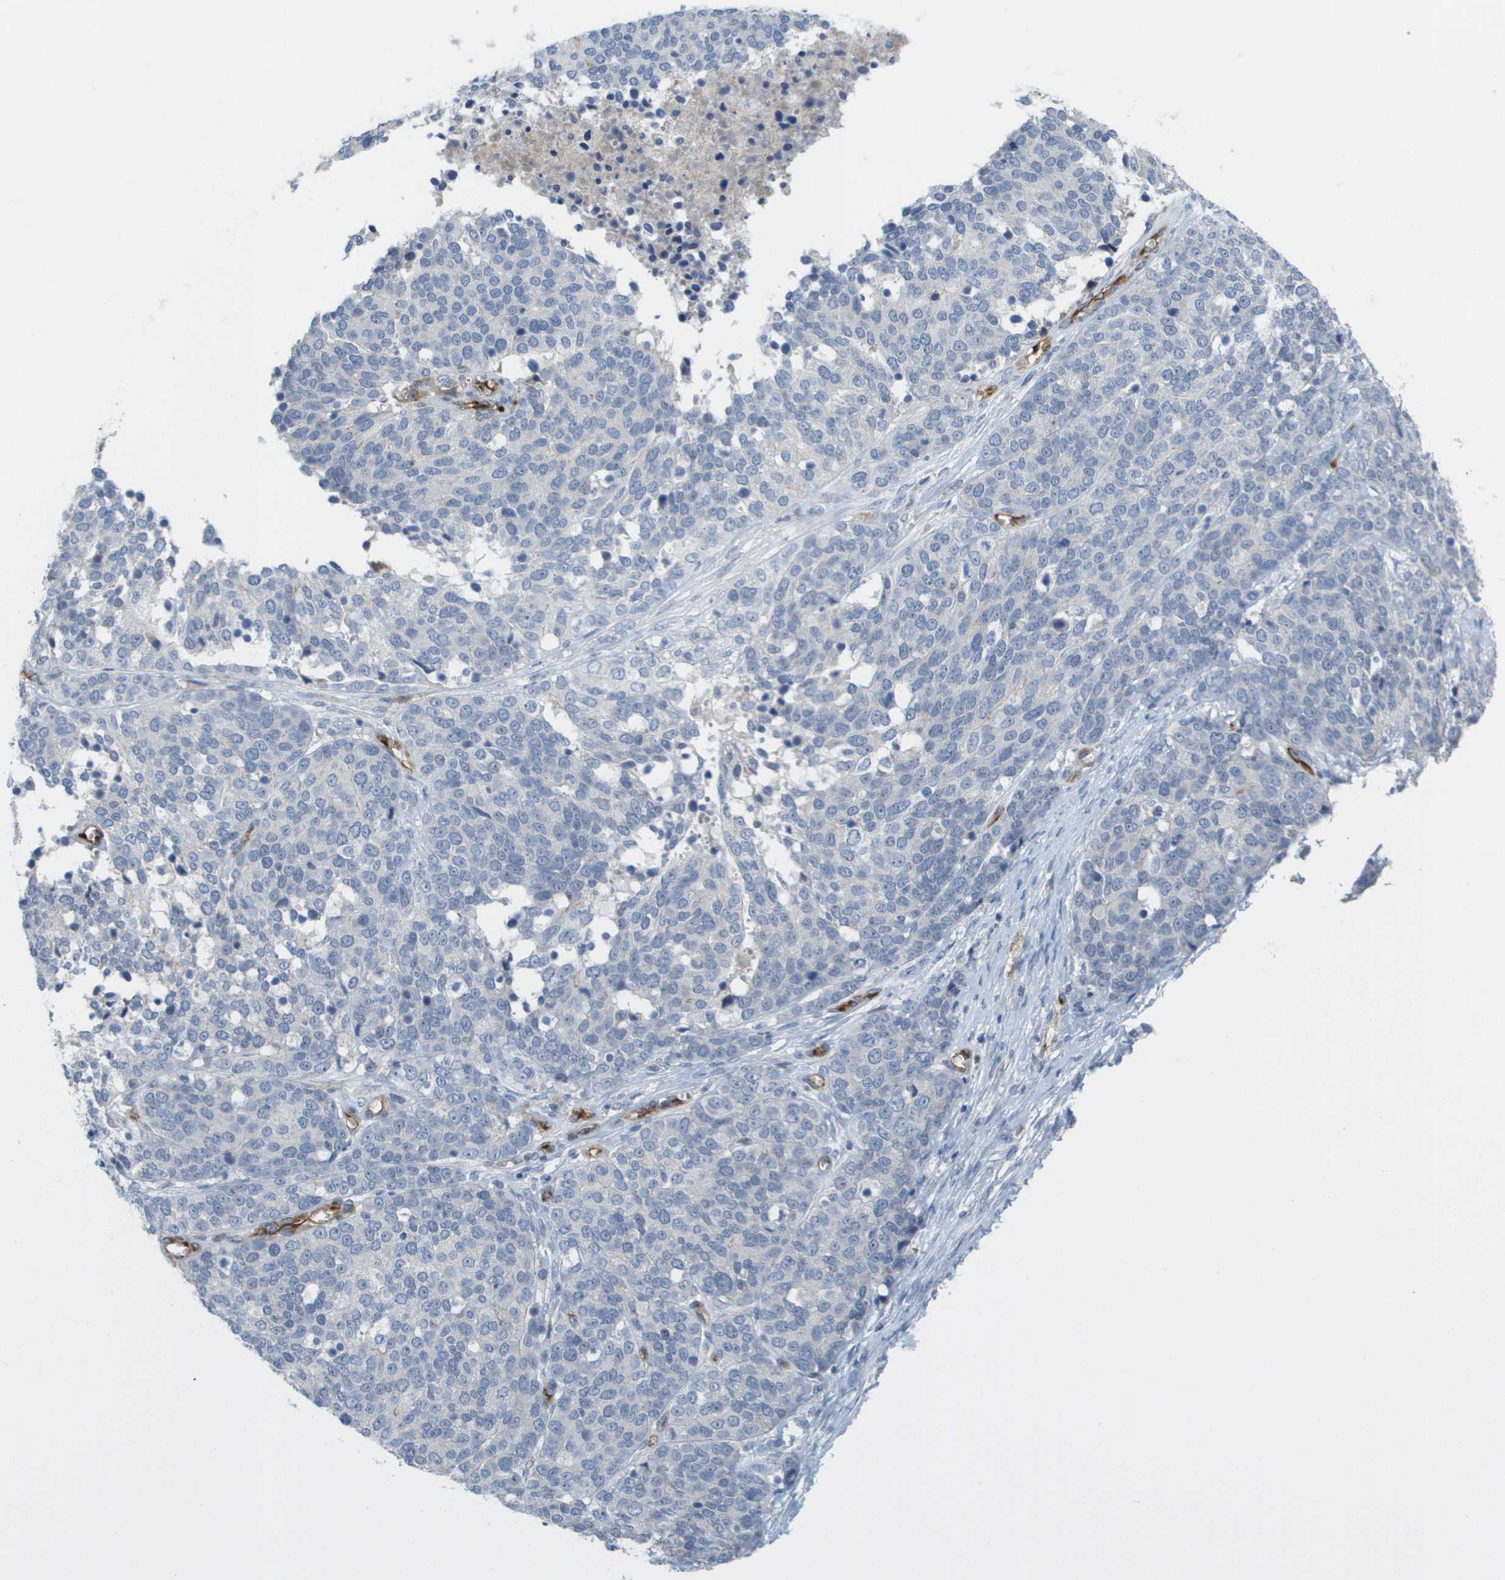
{"staining": {"intensity": "negative", "quantity": "none", "location": "none"}, "tissue": "ovarian cancer", "cell_type": "Tumor cells", "image_type": "cancer", "snomed": [{"axis": "morphology", "description": "Cystadenocarcinoma, serous, NOS"}, {"axis": "topography", "description": "Ovary"}], "caption": "IHC photomicrograph of ovarian cancer stained for a protein (brown), which exhibits no positivity in tumor cells.", "gene": "ANGPT2", "patient": {"sex": "female", "age": 44}}